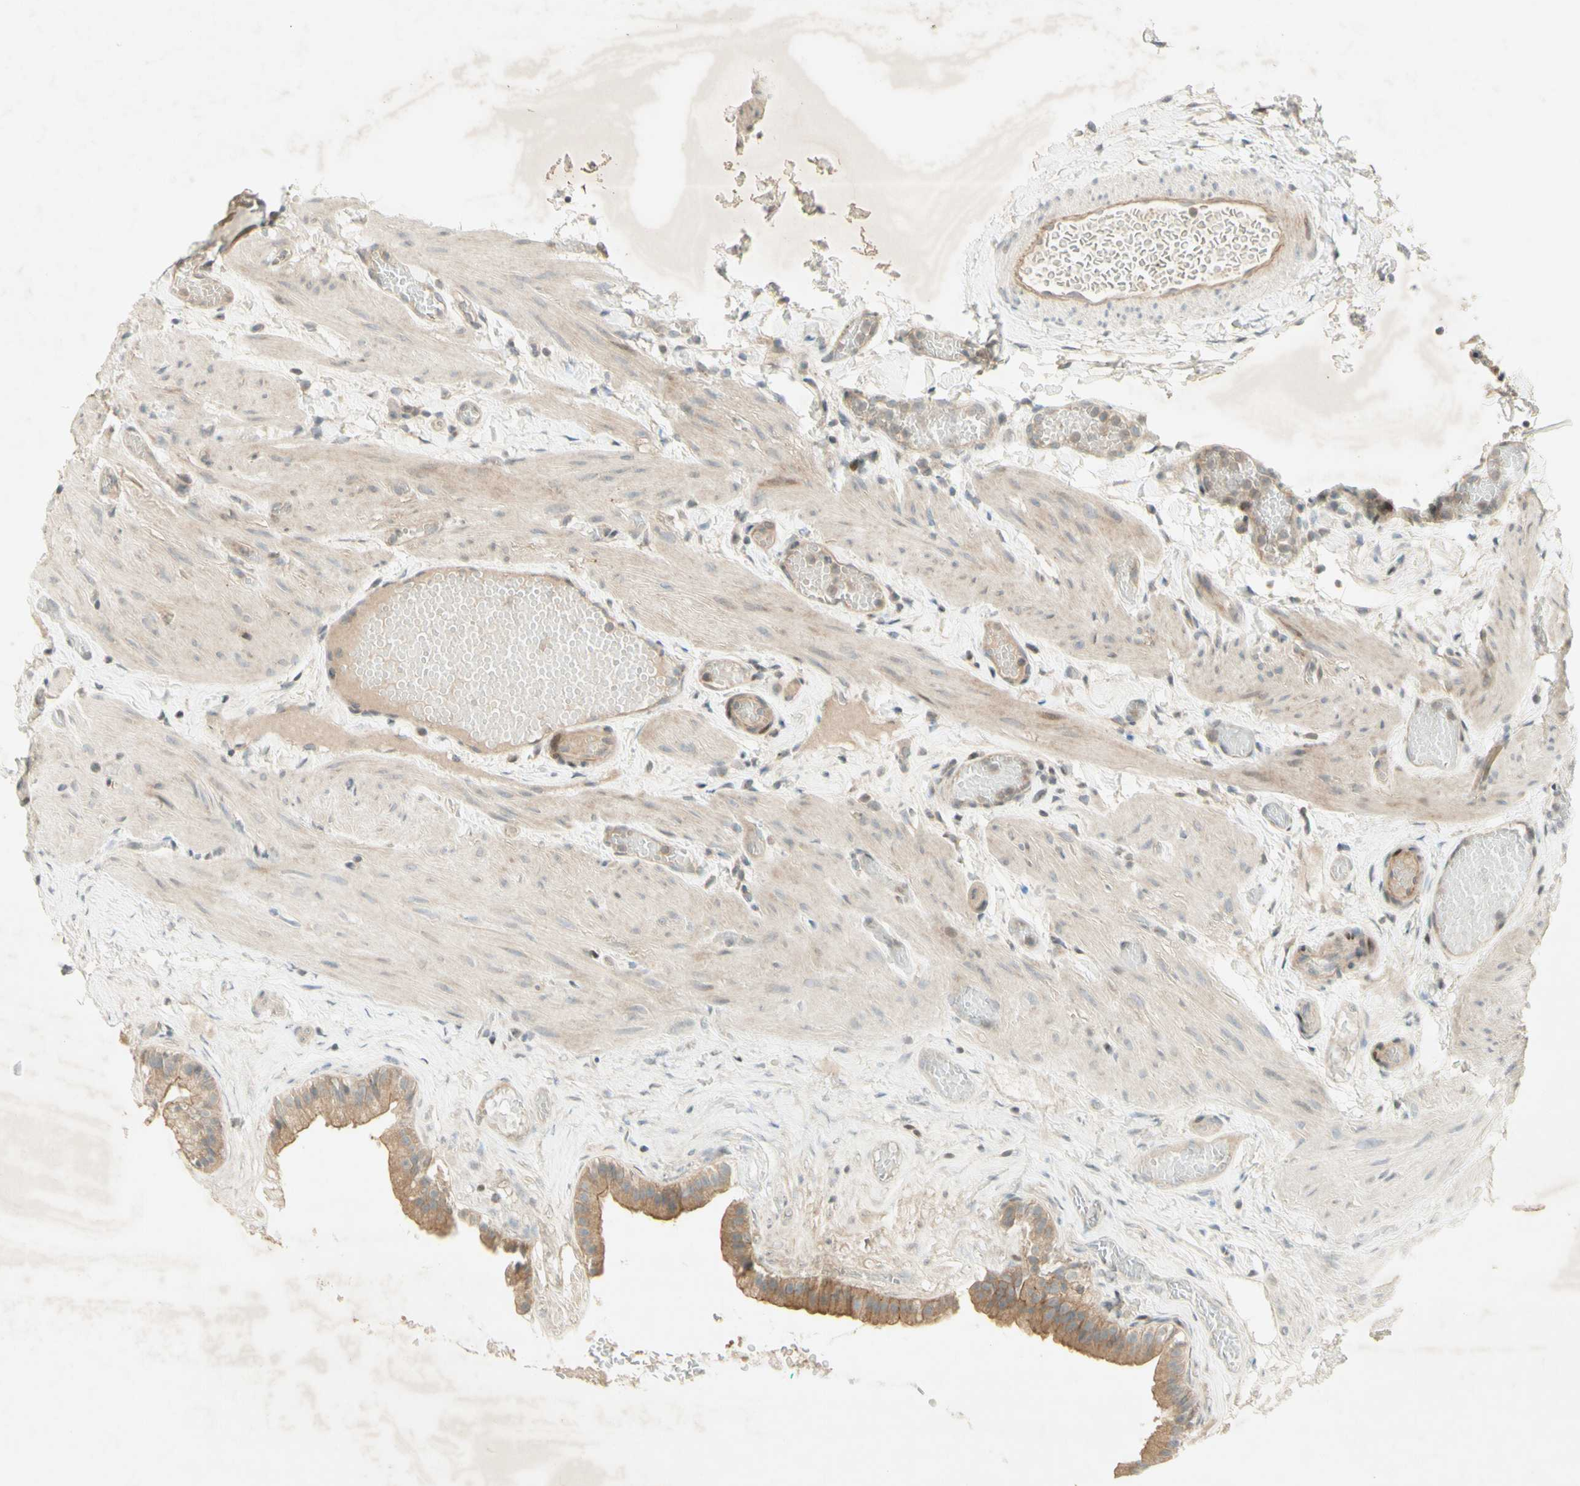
{"staining": {"intensity": "moderate", "quantity": ">75%", "location": "cytoplasmic/membranous"}, "tissue": "gallbladder", "cell_type": "Glandular cells", "image_type": "normal", "snomed": [{"axis": "morphology", "description": "Normal tissue, NOS"}, {"axis": "topography", "description": "Gallbladder"}], "caption": "High-power microscopy captured an immunohistochemistry (IHC) micrograph of unremarkable gallbladder, revealing moderate cytoplasmic/membranous positivity in about >75% of glandular cells.", "gene": "ETF1", "patient": {"sex": "female", "age": 26}}